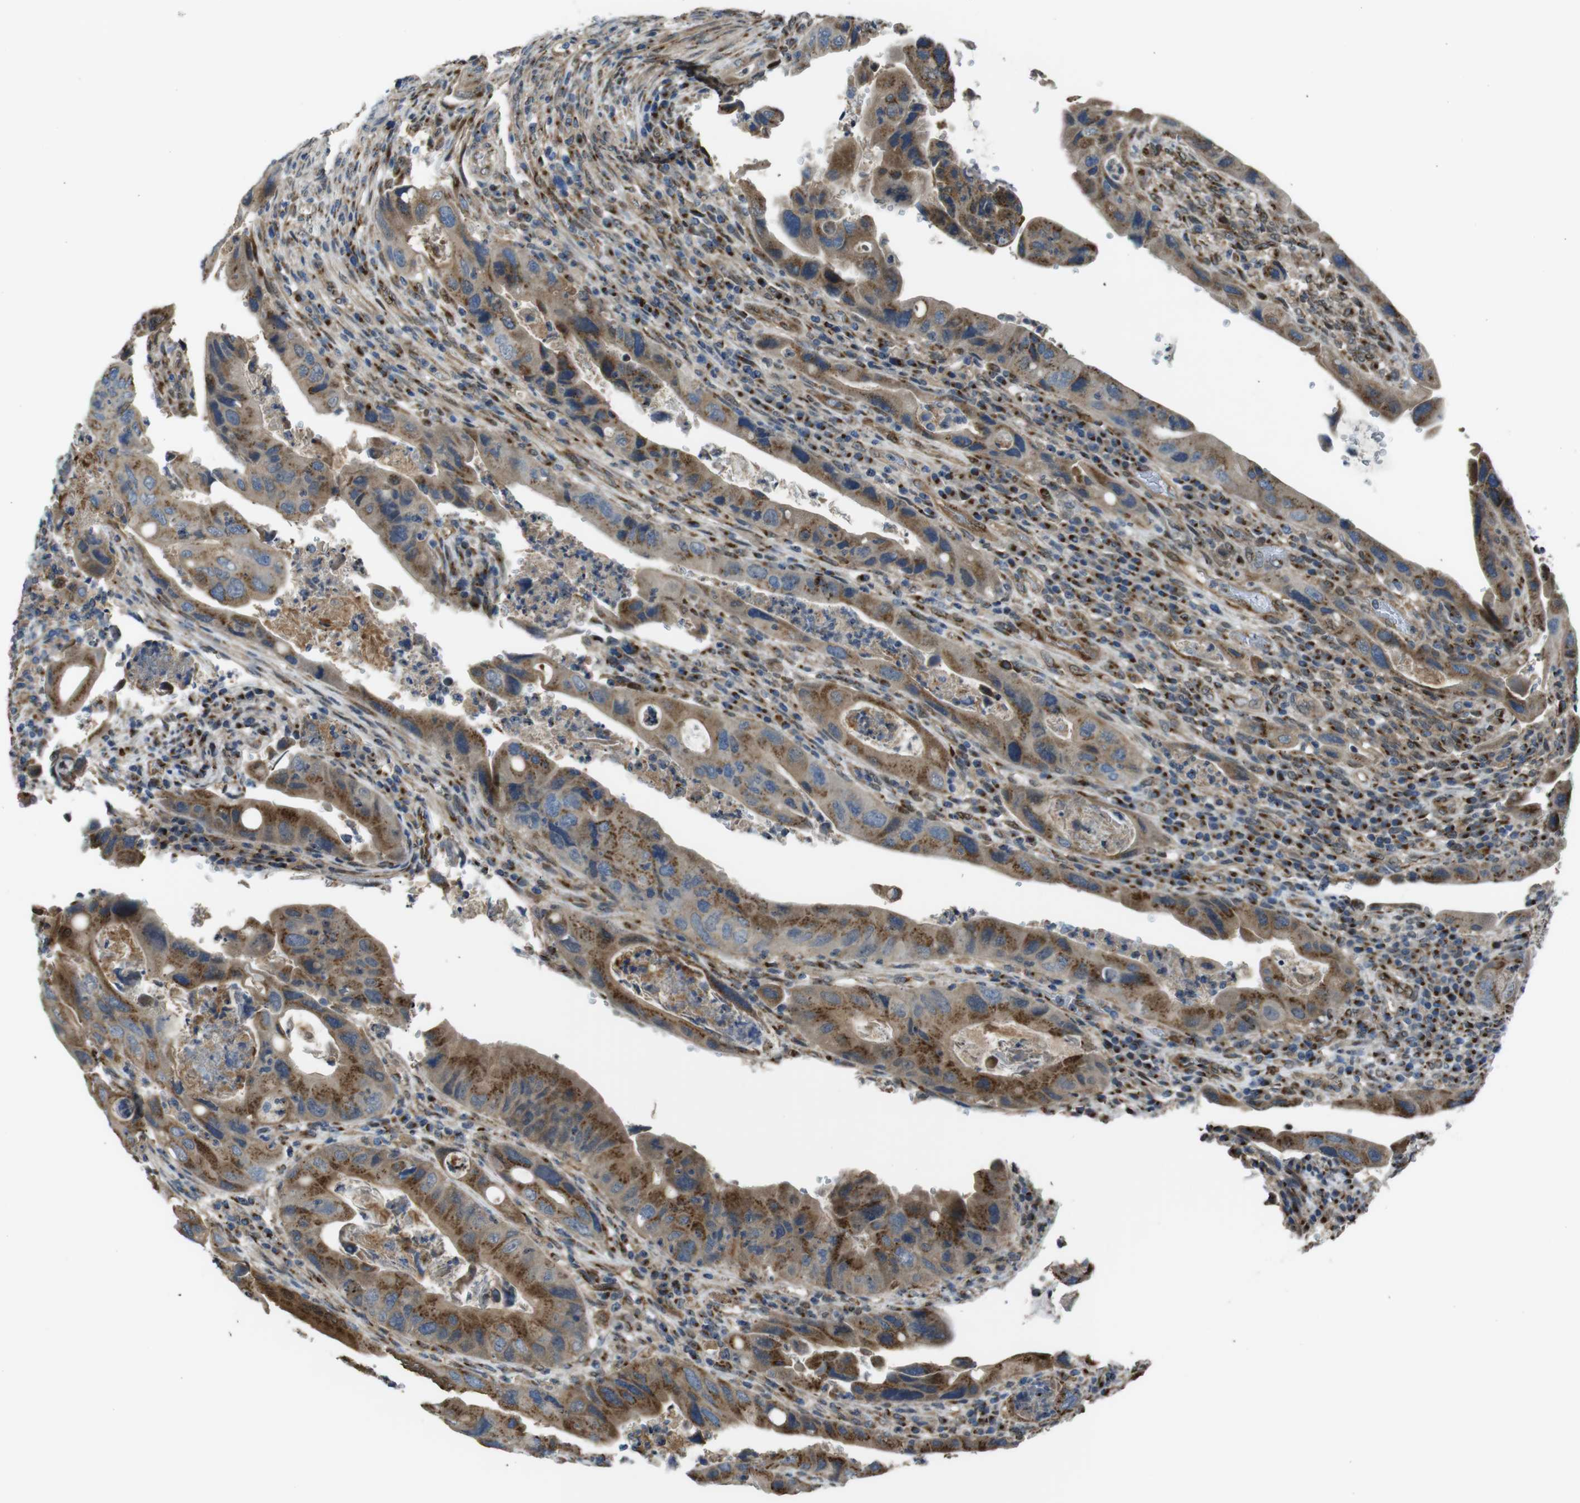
{"staining": {"intensity": "moderate", "quantity": ">75%", "location": "cytoplasmic/membranous"}, "tissue": "colorectal cancer", "cell_type": "Tumor cells", "image_type": "cancer", "snomed": [{"axis": "morphology", "description": "Adenocarcinoma, NOS"}, {"axis": "topography", "description": "Rectum"}], "caption": "Protein expression by immunohistochemistry (IHC) demonstrates moderate cytoplasmic/membranous staining in approximately >75% of tumor cells in adenocarcinoma (colorectal). Immunohistochemistry (ihc) stains the protein in brown and the nuclei are stained blue.", "gene": "RAB6A", "patient": {"sex": "female", "age": 57}}